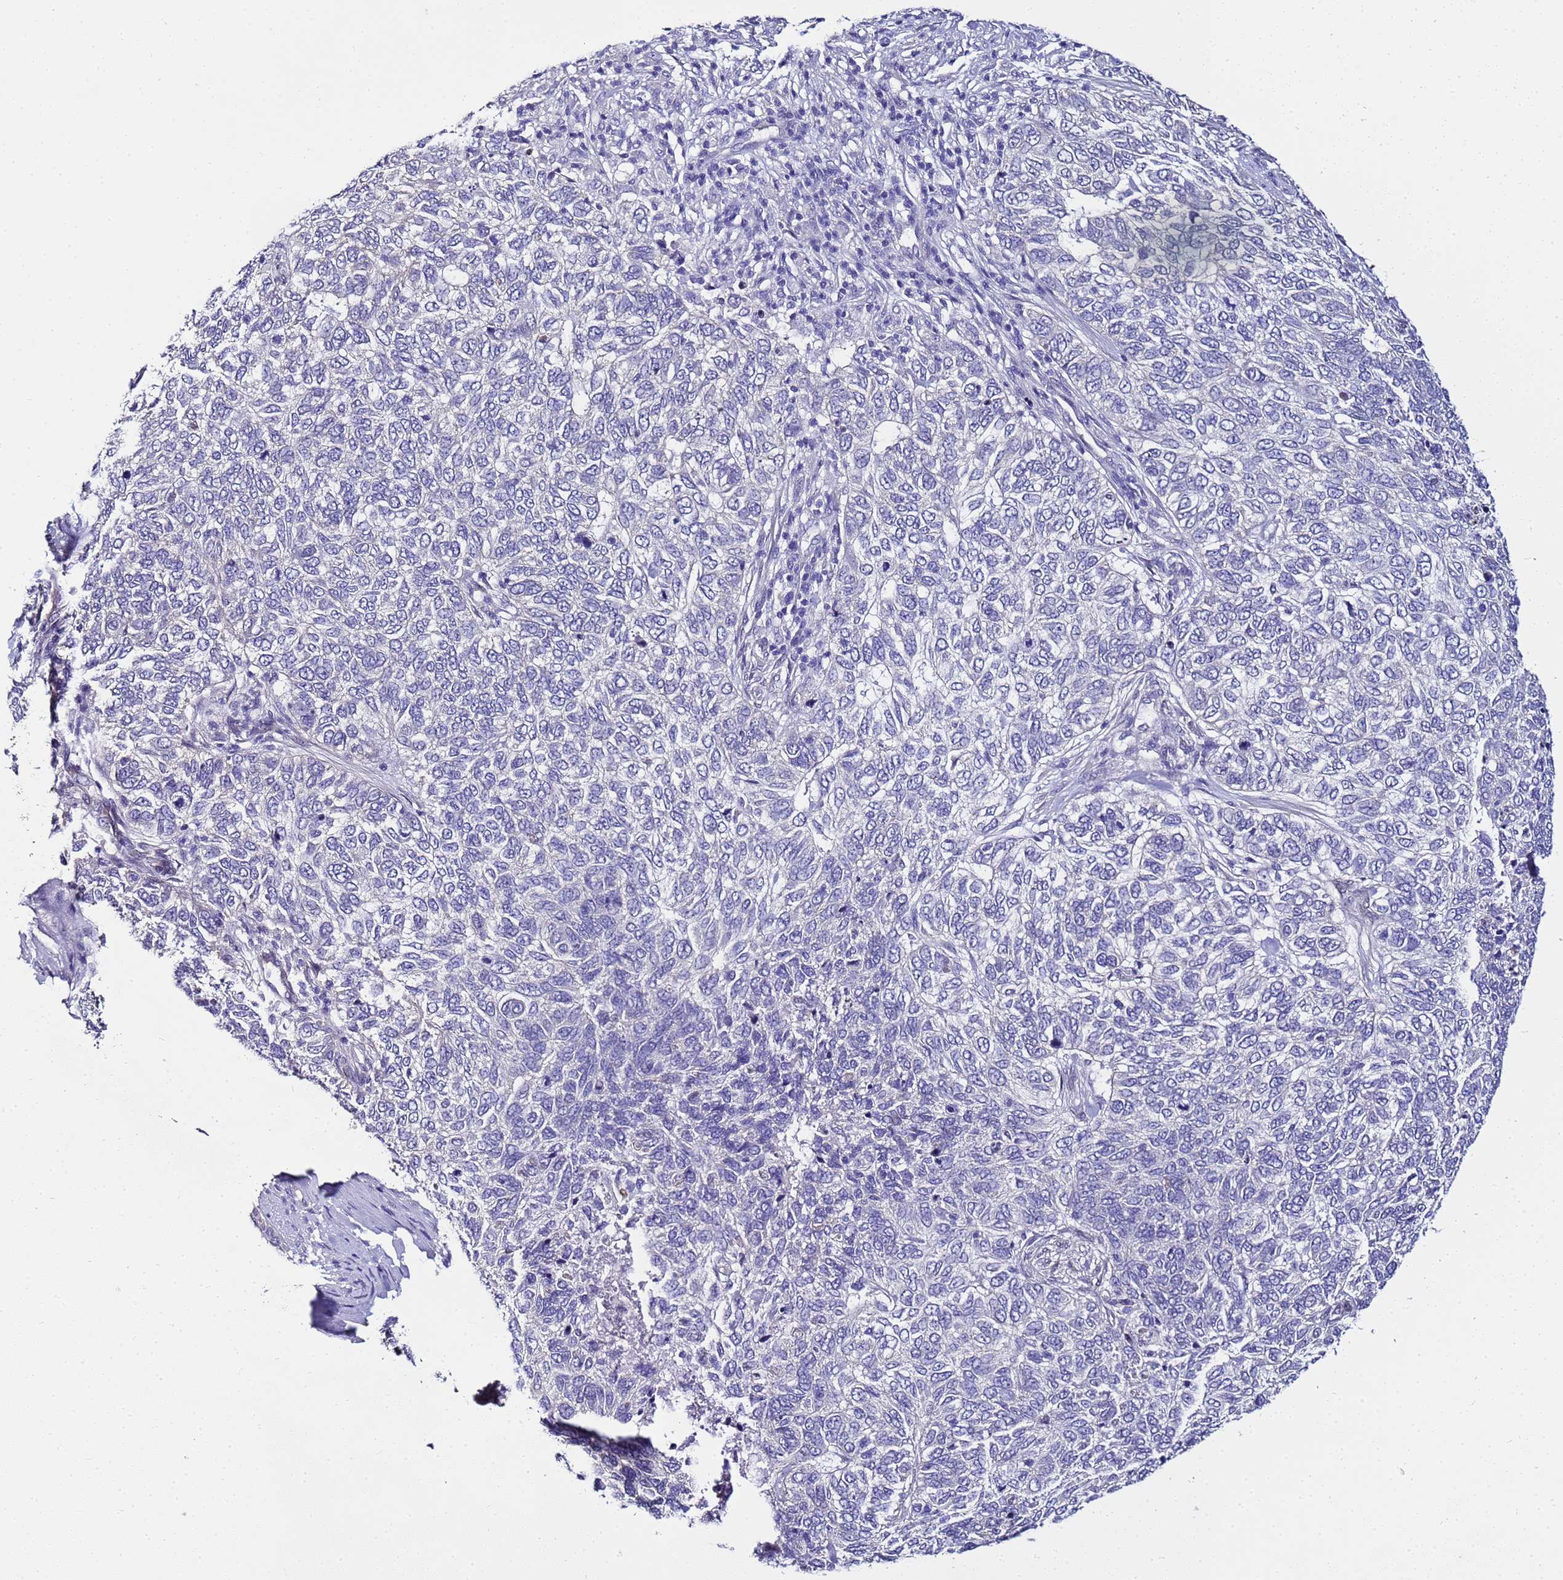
{"staining": {"intensity": "negative", "quantity": "none", "location": "none"}, "tissue": "skin cancer", "cell_type": "Tumor cells", "image_type": "cancer", "snomed": [{"axis": "morphology", "description": "Basal cell carcinoma"}, {"axis": "topography", "description": "Skin"}], "caption": "Histopathology image shows no significant protein positivity in tumor cells of skin cancer (basal cell carcinoma). Nuclei are stained in blue.", "gene": "FAM166B", "patient": {"sex": "female", "age": 65}}